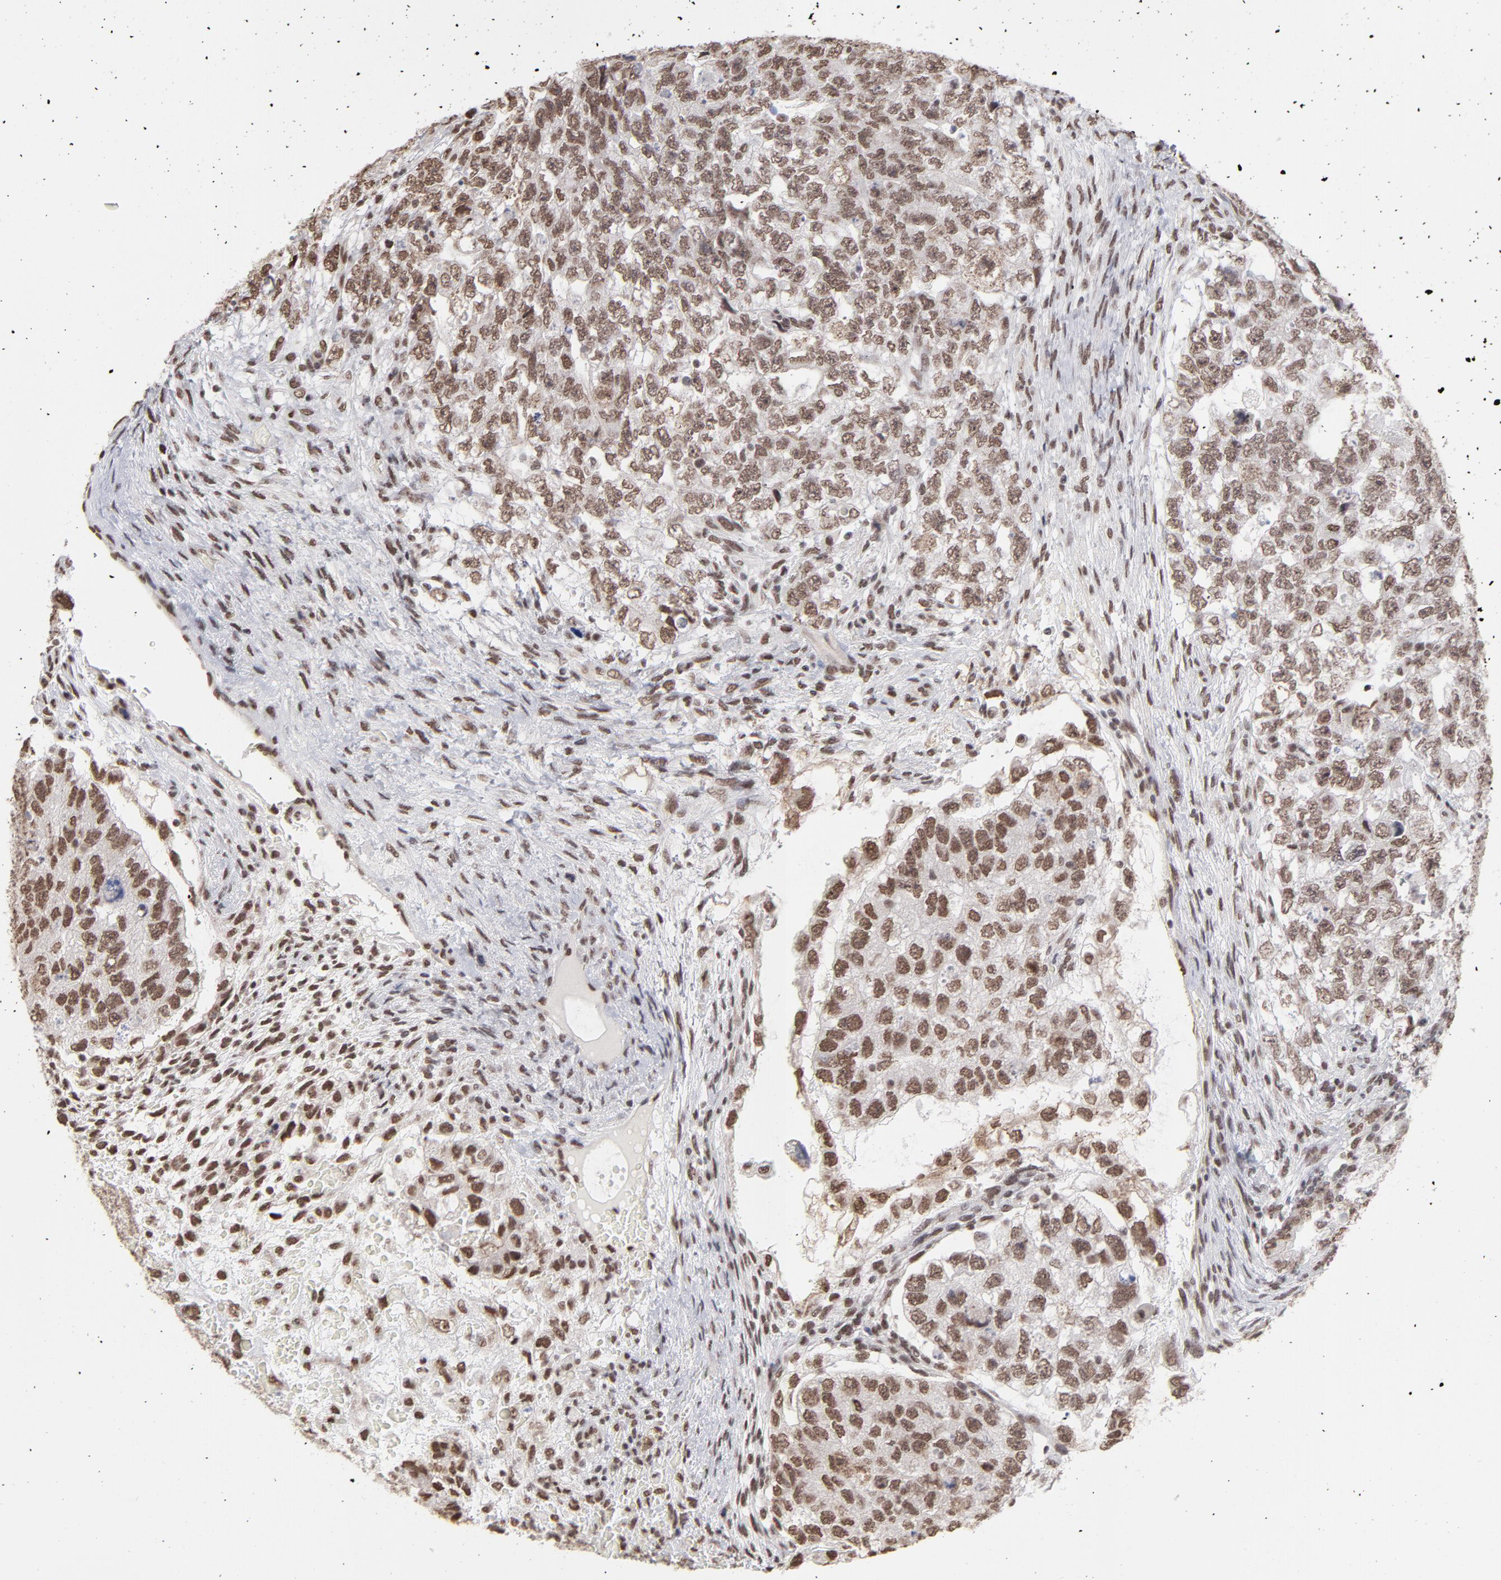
{"staining": {"intensity": "moderate", "quantity": ">75%", "location": "cytoplasmic/membranous,nuclear"}, "tissue": "testis cancer", "cell_type": "Tumor cells", "image_type": "cancer", "snomed": [{"axis": "morphology", "description": "Carcinoma, Embryonal, NOS"}, {"axis": "topography", "description": "Testis"}], "caption": "Tumor cells demonstrate moderate cytoplasmic/membranous and nuclear positivity in approximately >75% of cells in testis cancer. (Stains: DAB (3,3'-diaminobenzidine) in brown, nuclei in blue, Microscopy: brightfield microscopy at high magnification).", "gene": "ZNF3", "patient": {"sex": "male", "age": 36}}